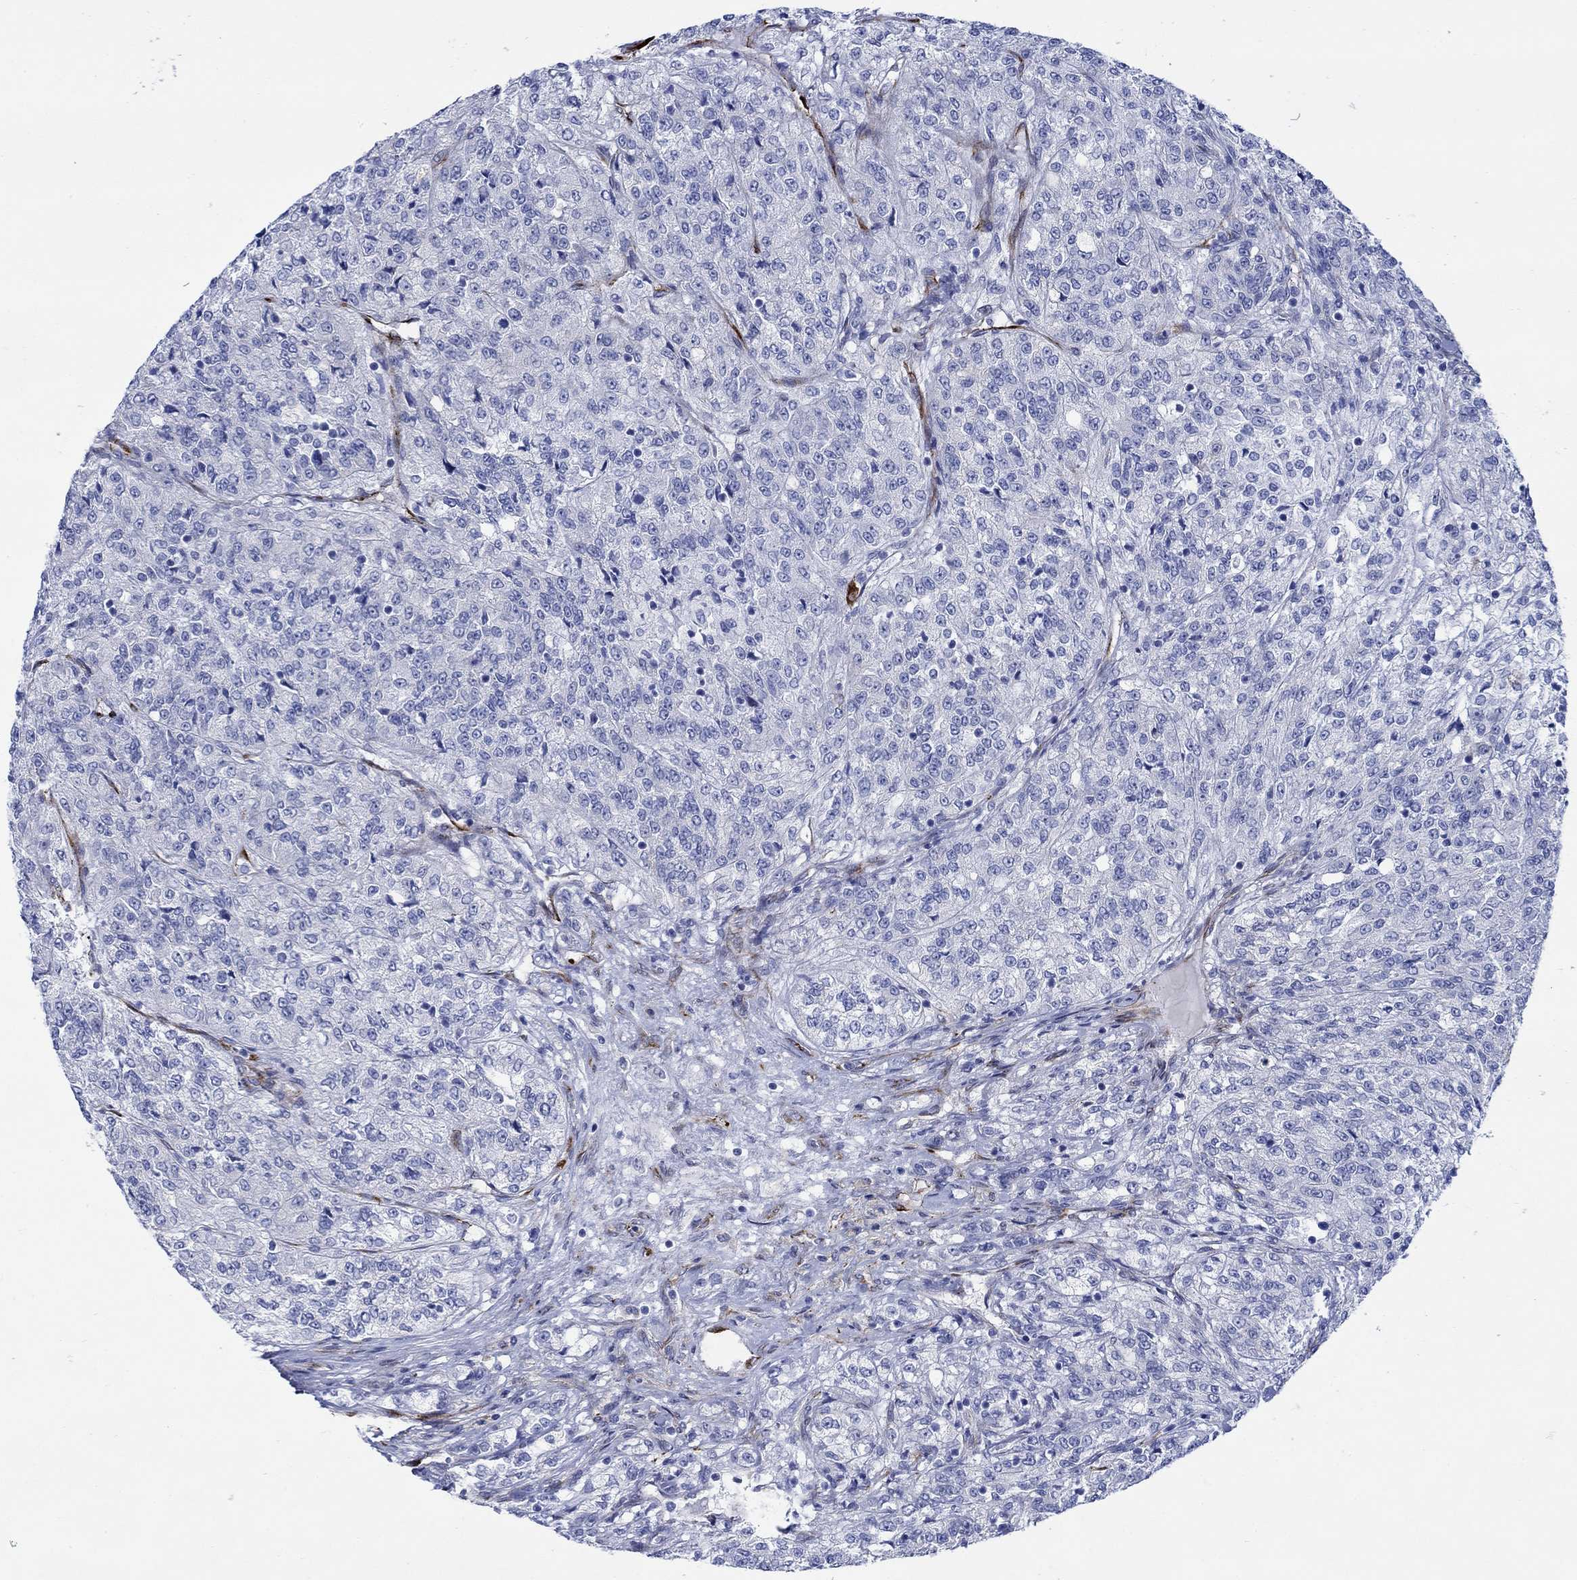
{"staining": {"intensity": "negative", "quantity": "none", "location": "none"}, "tissue": "renal cancer", "cell_type": "Tumor cells", "image_type": "cancer", "snomed": [{"axis": "morphology", "description": "Adenocarcinoma, NOS"}, {"axis": "topography", "description": "Kidney"}], "caption": "Tumor cells are negative for protein expression in human adenocarcinoma (renal). The staining was performed using DAB (3,3'-diaminobenzidine) to visualize the protein expression in brown, while the nuclei were stained in blue with hematoxylin (Magnification: 20x).", "gene": "KSR2", "patient": {"sex": "female", "age": 63}}